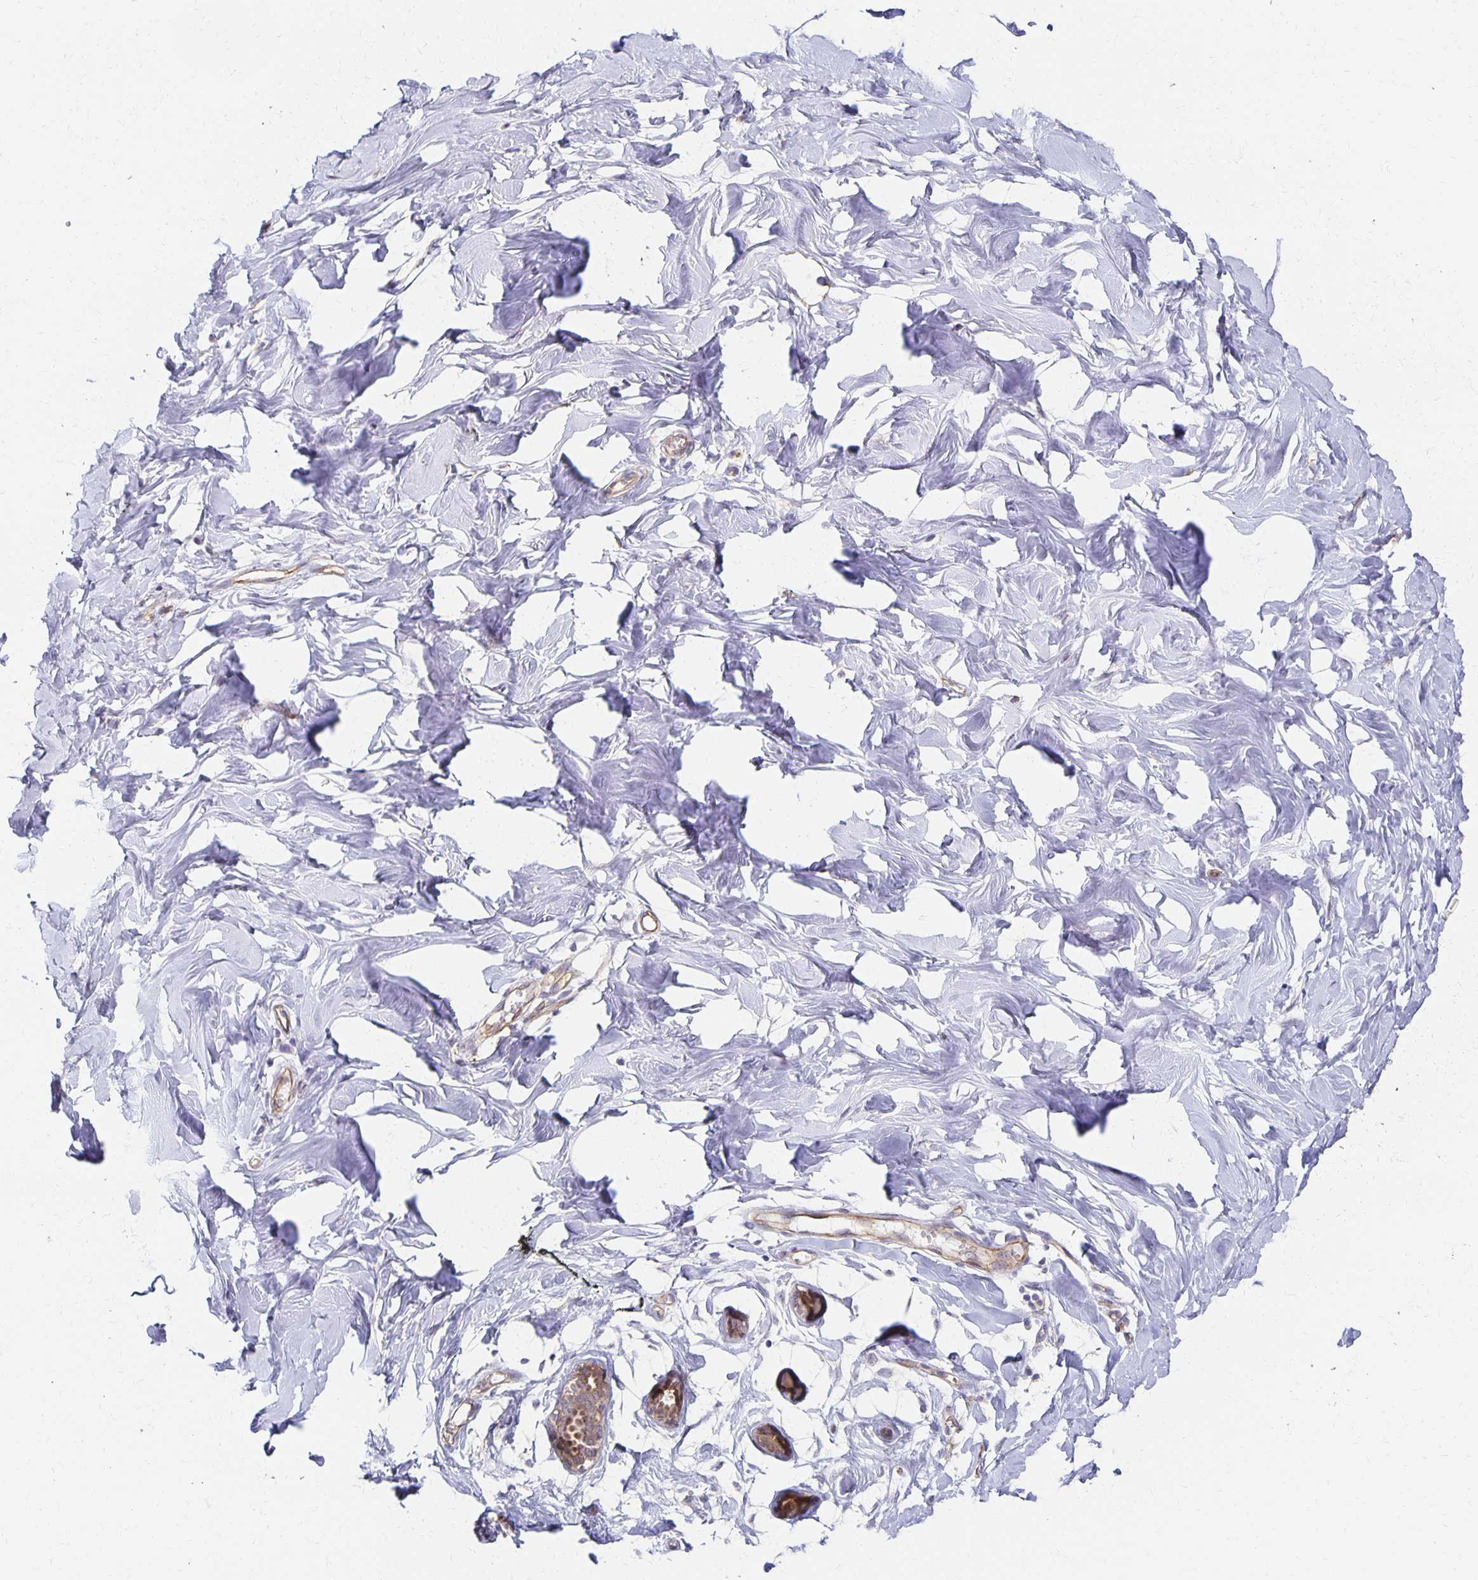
{"staining": {"intensity": "negative", "quantity": "none", "location": "none"}, "tissue": "breast", "cell_type": "Adipocytes", "image_type": "normal", "snomed": [{"axis": "morphology", "description": "Normal tissue, NOS"}, {"axis": "topography", "description": "Breast"}], "caption": "DAB (3,3'-diaminobenzidine) immunohistochemical staining of benign breast exhibits no significant expression in adipocytes.", "gene": "SORL1", "patient": {"sex": "female", "age": 27}}